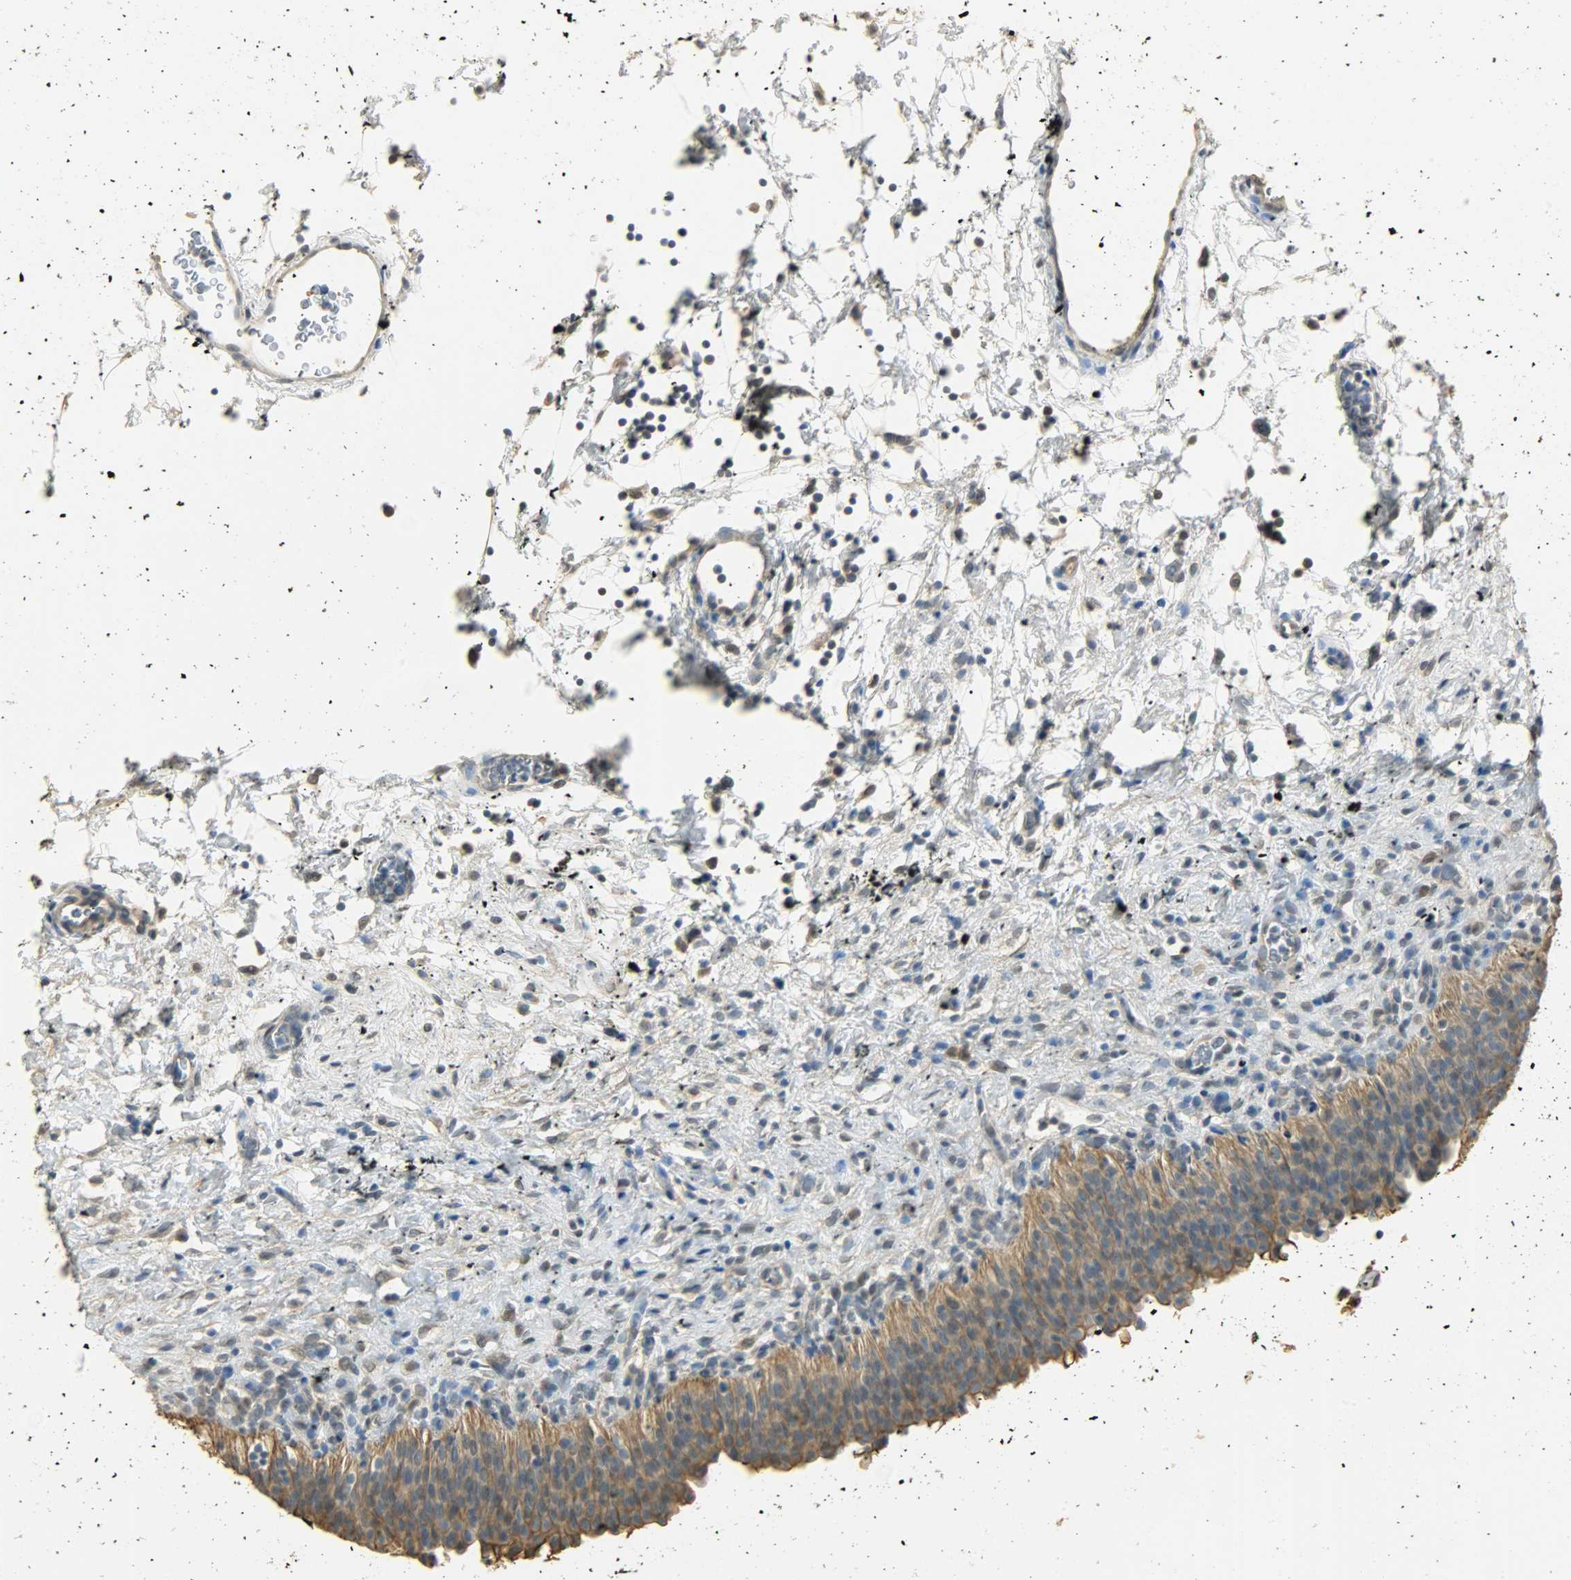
{"staining": {"intensity": "strong", "quantity": ">75%", "location": "cytoplasmic/membranous"}, "tissue": "urinary bladder", "cell_type": "Urothelial cells", "image_type": "normal", "snomed": [{"axis": "morphology", "description": "Normal tissue, NOS"}, {"axis": "topography", "description": "Urinary bladder"}], "caption": "Urothelial cells display strong cytoplasmic/membranous positivity in about >75% of cells in benign urinary bladder.", "gene": "USP13", "patient": {"sex": "male", "age": 51}}